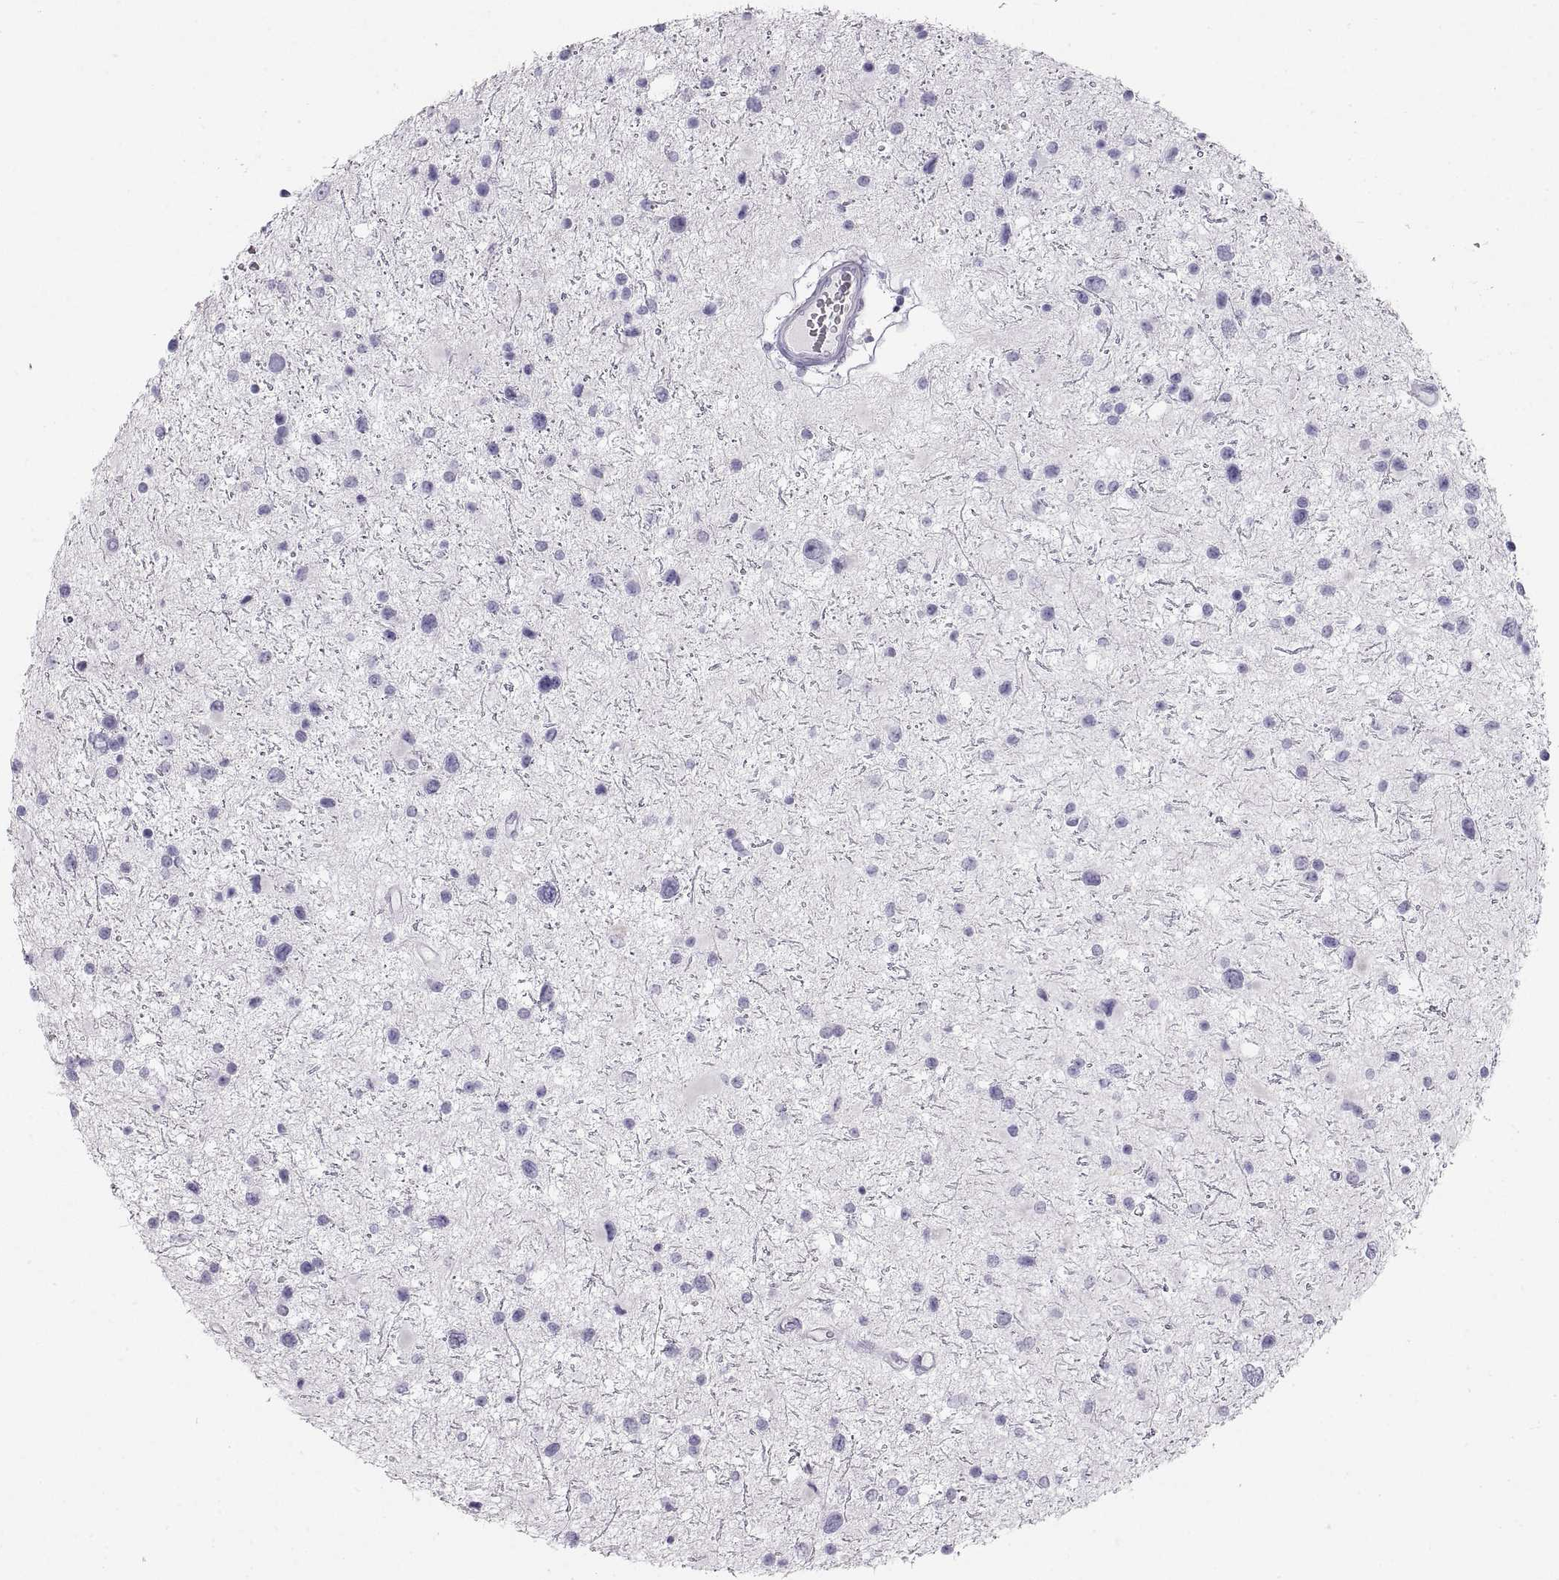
{"staining": {"intensity": "negative", "quantity": "none", "location": "none"}, "tissue": "glioma", "cell_type": "Tumor cells", "image_type": "cancer", "snomed": [{"axis": "morphology", "description": "Glioma, malignant, Low grade"}, {"axis": "topography", "description": "Brain"}], "caption": "The micrograph reveals no significant staining in tumor cells of glioma.", "gene": "SEMG1", "patient": {"sex": "female", "age": 32}}